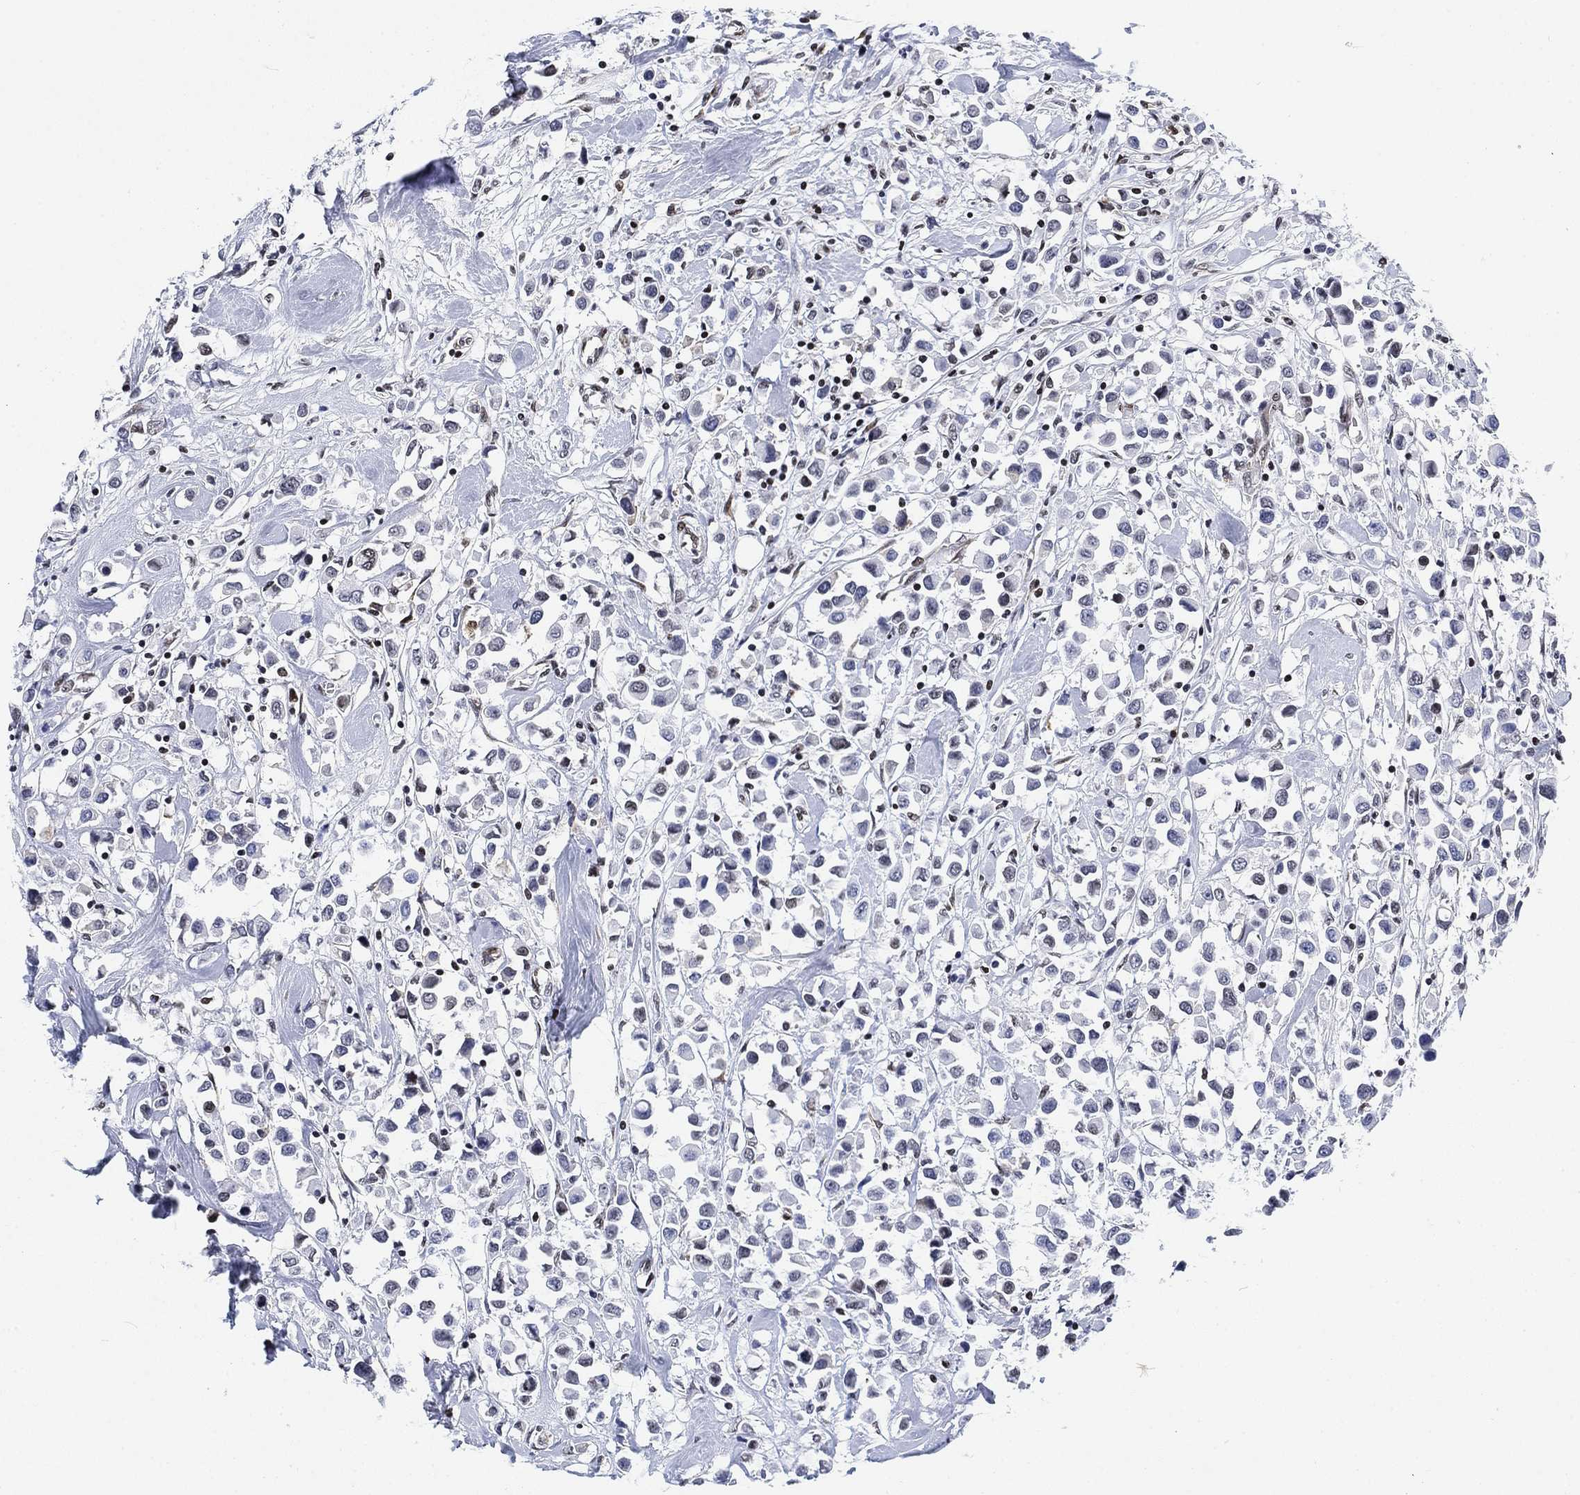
{"staining": {"intensity": "negative", "quantity": "none", "location": "none"}, "tissue": "breast cancer", "cell_type": "Tumor cells", "image_type": "cancer", "snomed": [{"axis": "morphology", "description": "Duct carcinoma"}, {"axis": "topography", "description": "Breast"}], "caption": "High magnification brightfield microscopy of breast cancer (intraductal carcinoma) stained with DAB (brown) and counterstained with hematoxylin (blue): tumor cells show no significant expression.", "gene": "H1-10", "patient": {"sex": "female", "age": 61}}